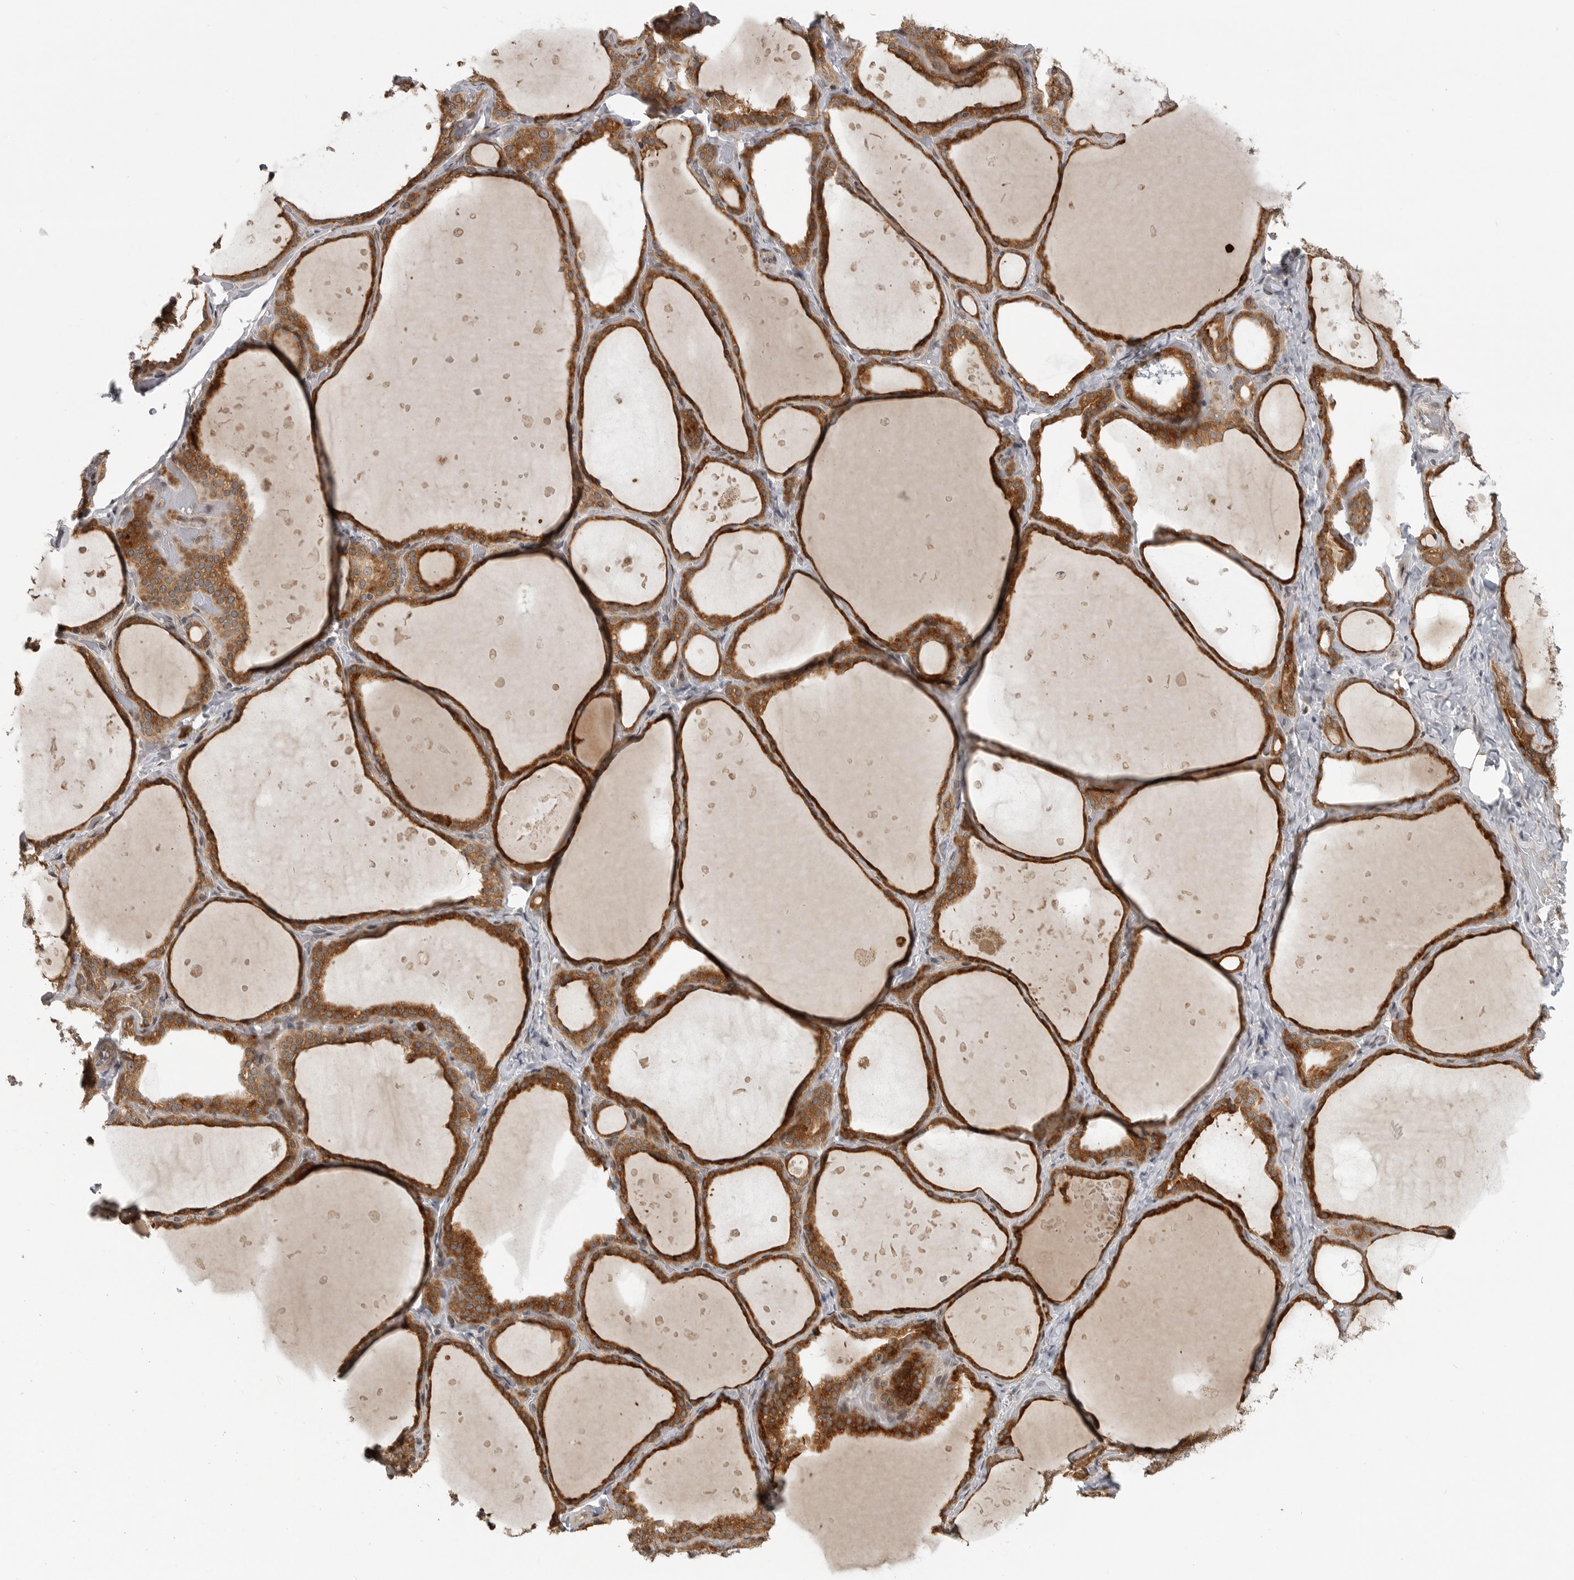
{"staining": {"intensity": "strong", "quantity": ">75%", "location": "cytoplasmic/membranous"}, "tissue": "thyroid gland", "cell_type": "Glandular cells", "image_type": "normal", "snomed": [{"axis": "morphology", "description": "Normal tissue, NOS"}, {"axis": "topography", "description": "Thyroid gland"}], "caption": "A high-resolution histopathology image shows immunohistochemistry staining of benign thyroid gland, which displays strong cytoplasmic/membranous positivity in about >75% of glandular cells. (DAB IHC with brightfield microscopy, high magnification).", "gene": "CEP295NL", "patient": {"sex": "female", "age": 44}}